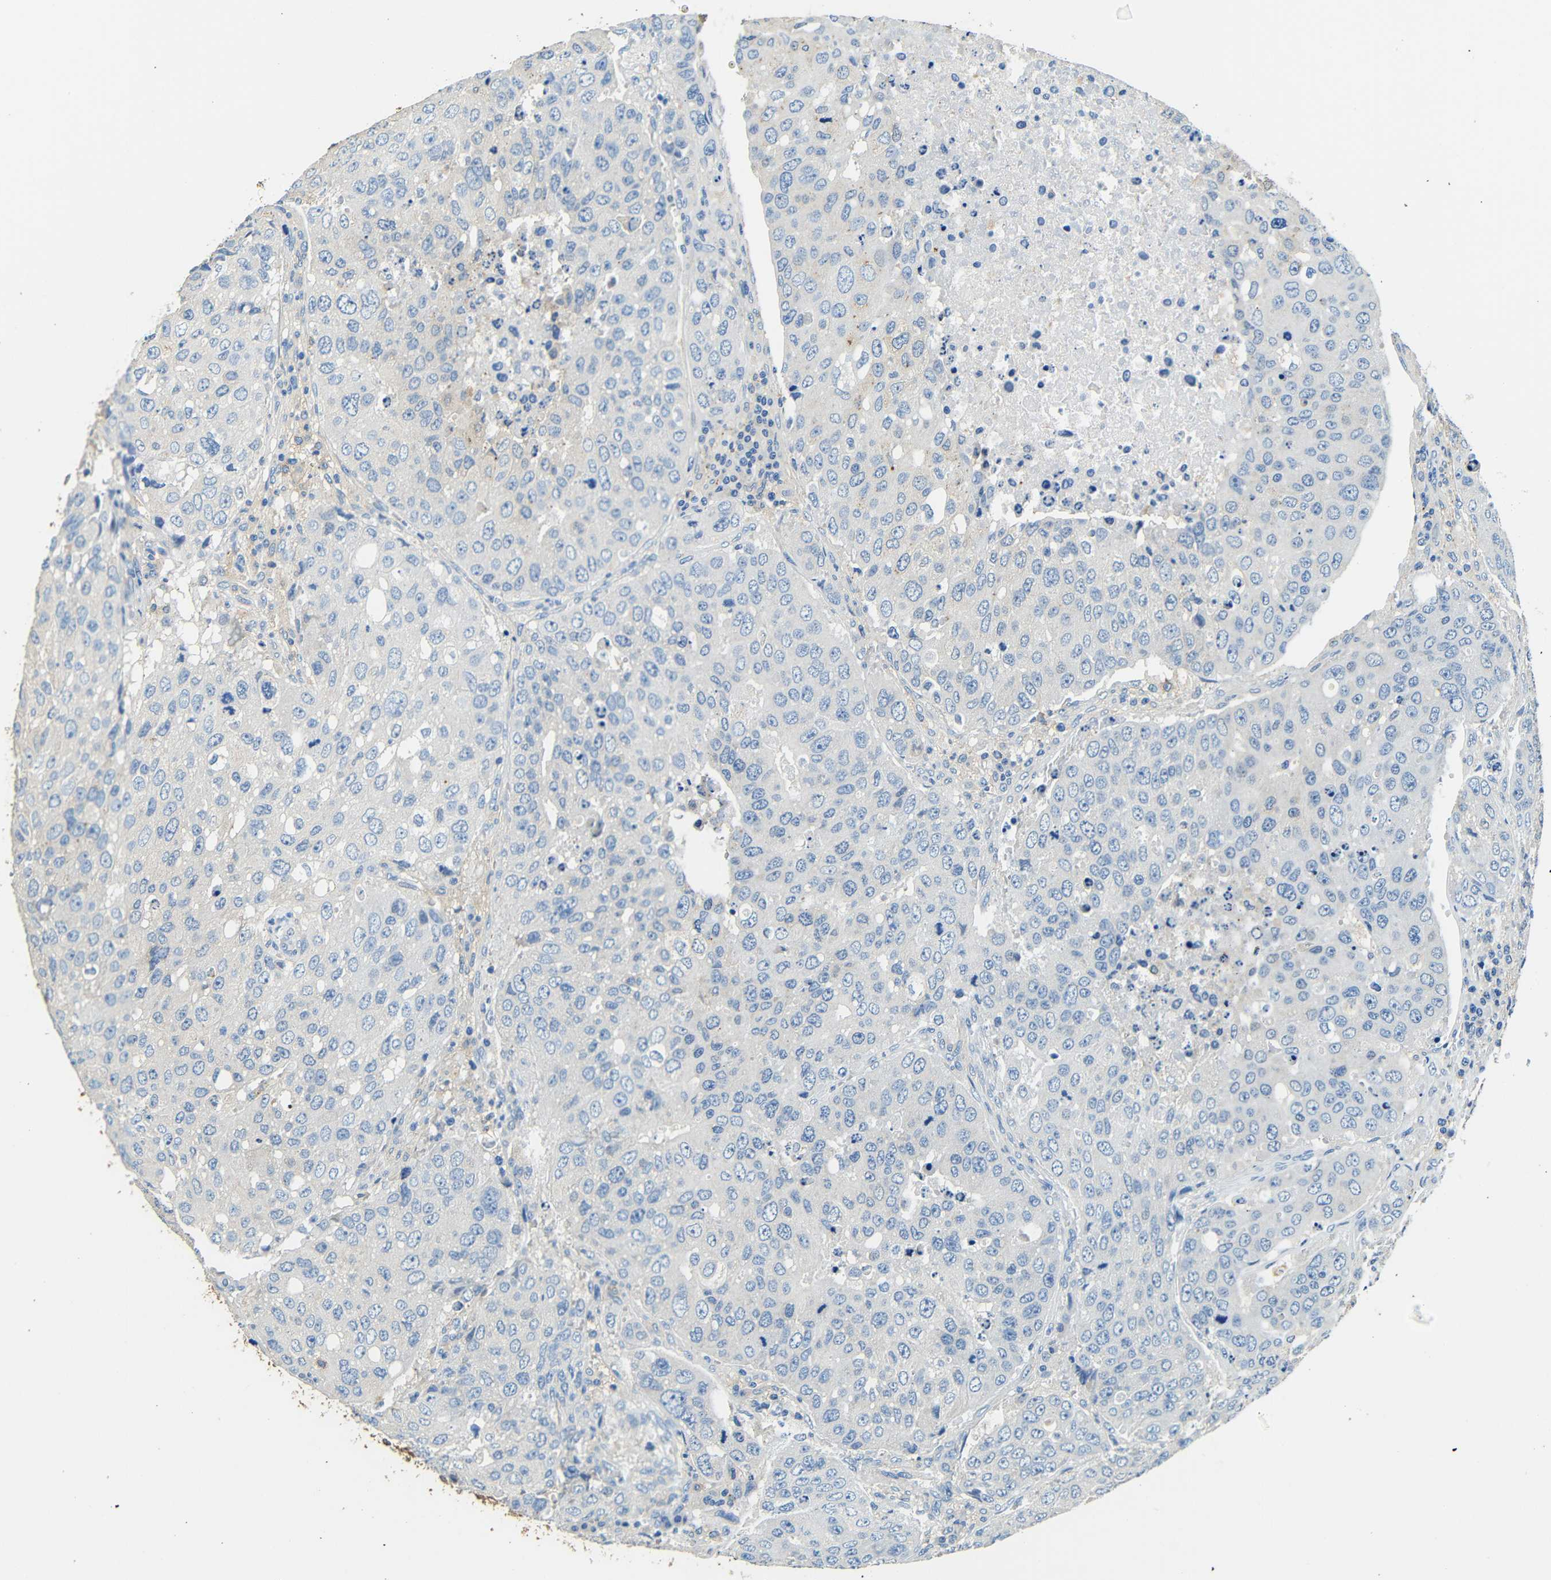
{"staining": {"intensity": "negative", "quantity": "none", "location": "none"}, "tissue": "urothelial cancer", "cell_type": "Tumor cells", "image_type": "cancer", "snomed": [{"axis": "morphology", "description": "Urothelial carcinoma, High grade"}, {"axis": "topography", "description": "Lymph node"}, {"axis": "topography", "description": "Urinary bladder"}], "caption": "Tumor cells show no significant staining in urothelial cancer.", "gene": "FMO5", "patient": {"sex": "male", "age": 51}}